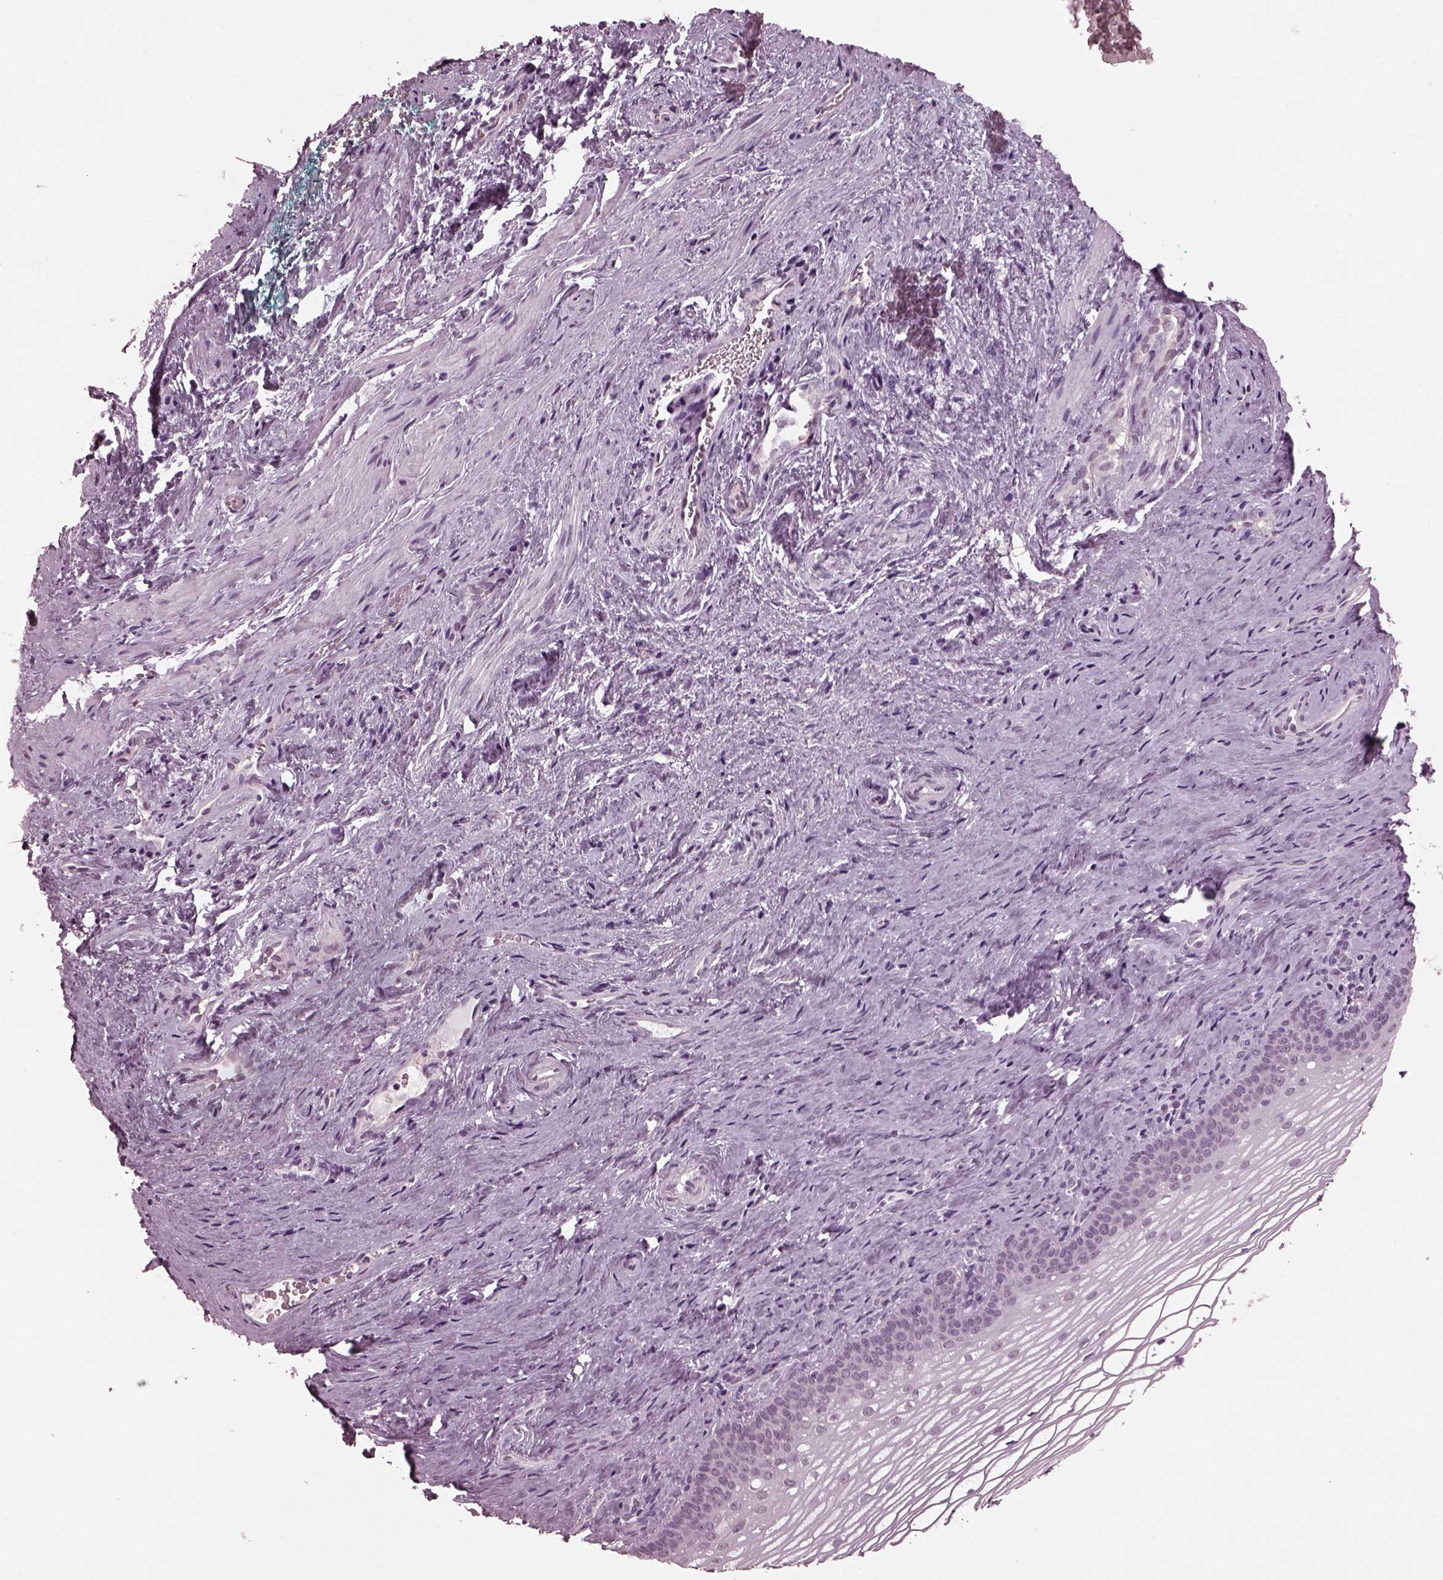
{"staining": {"intensity": "negative", "quantity": "none", "location": "none"}, "tissue": "vagina", "cell_type": "Squamous epithelial cells", "image_type": "normal", "snomed": [{"axis": "morphology", "description": "Normal tissue, NOS"}, {"axis": "topography", "description": "Vagina"}], "caption": "Immunohistochemistry of benign vagina reveals no expression in squamous epithelial cells.", "gene": "RUVBL2", "patient": {"sex": "female", "age": 44}}